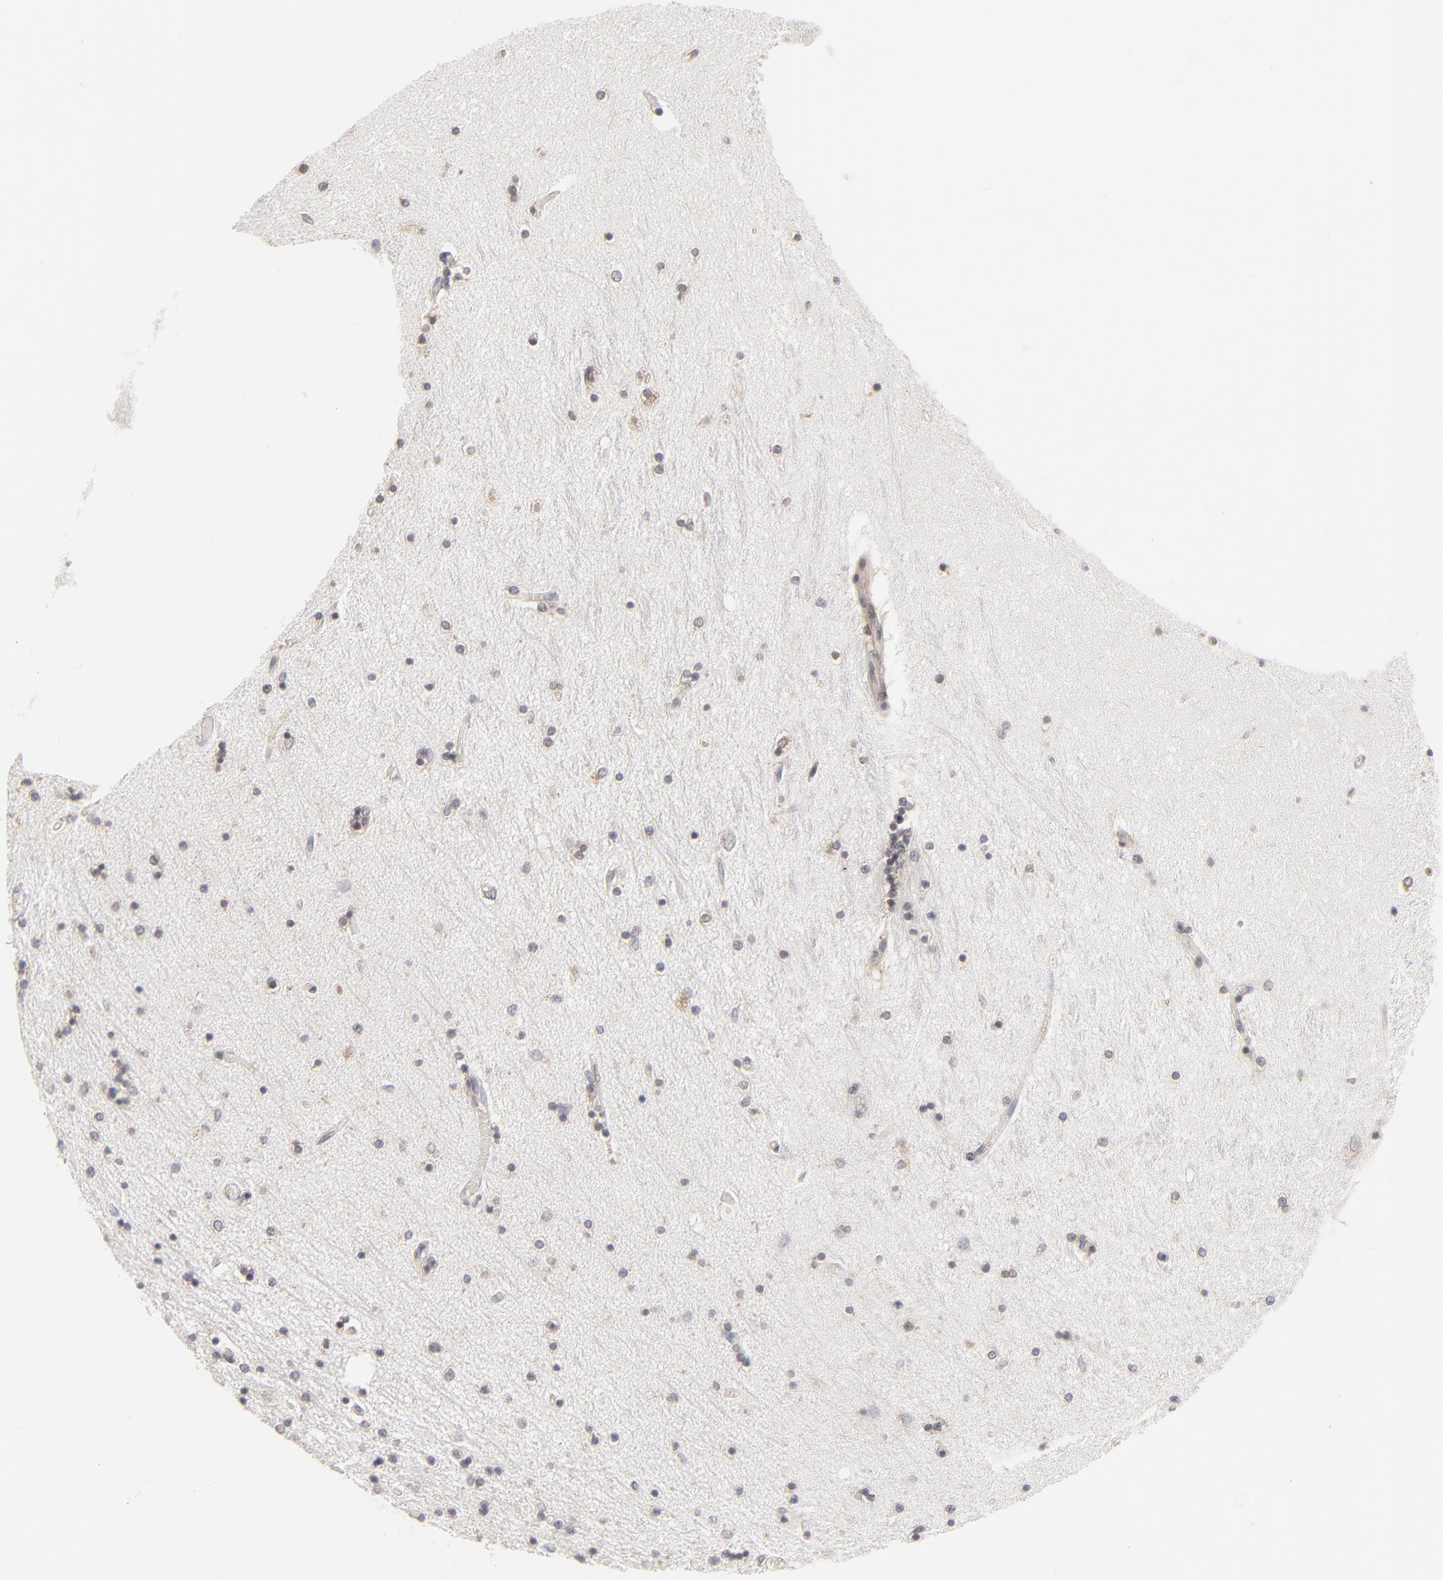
{"staining": {"intensity": "negative", "quantity": "none", "location": "none"}, "tissue": "hippocampus", "cell_type": "Glial cells", "image_type": "normal", "snomed": [{"axis": "morphology", "description": "Normal tissue, NOS"}, {"axis": "topography", "description": "Hippocampus"}], "caption": "Glial cells show no significant positivity in benign hippocampus. Nuclei are stained in blue.", "gene": "WIPF1", "patient": {"sex": "female", "age": 54}}